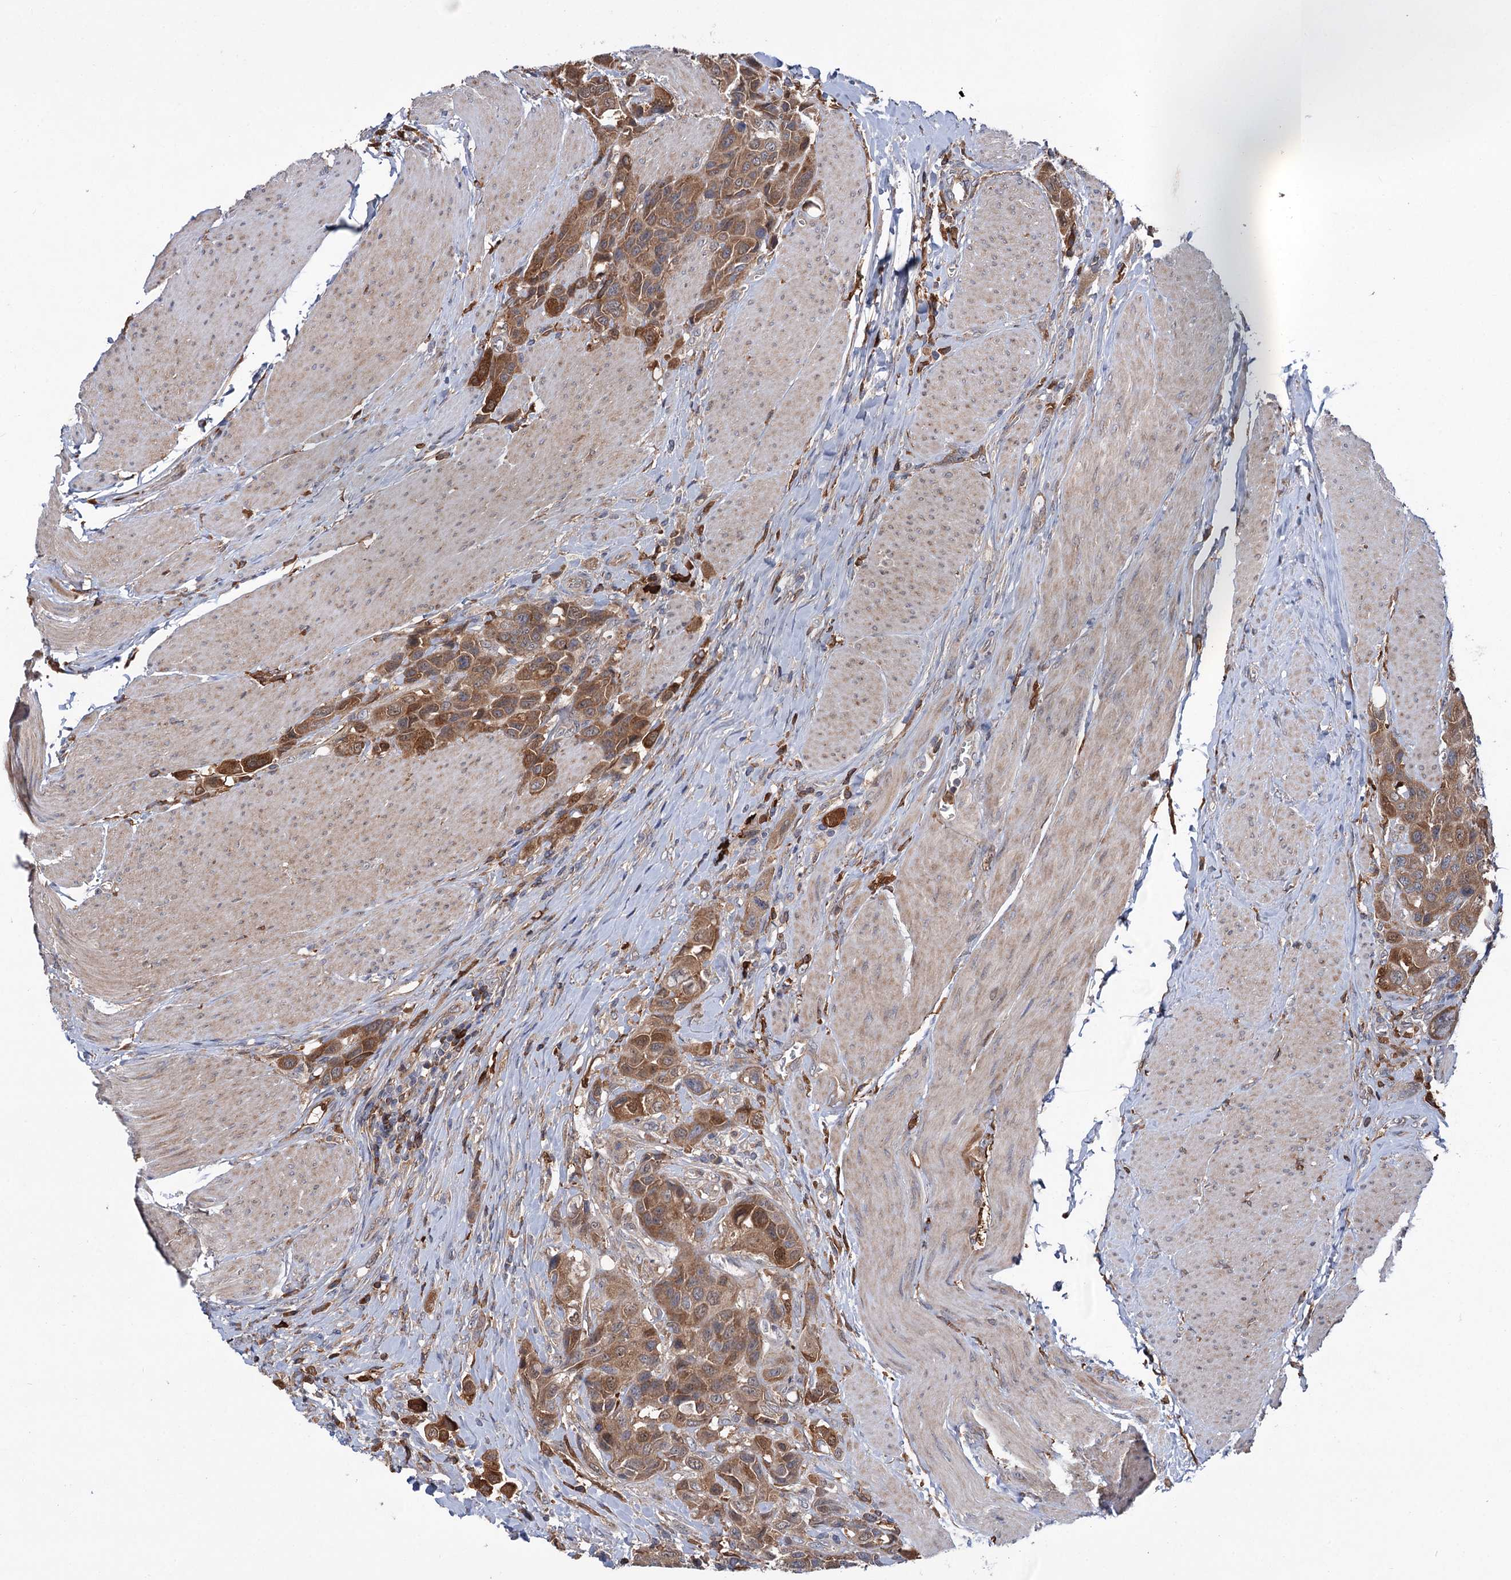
{"staining": {"intensity": "moderate", "quantity": ">75%", "location": "cytoplasmic/membranous"}, "tissue": "urothelial cancer", "cell_type": "Tumor cells", "image_type": "cancer", "snomed": [{"axis": "morphology", "description": "Urothelial carcinoma, High grade"}, {"axis": "topography", "description": "Urinary bladder"}], "caption": "Human urothelial cancer stained with a brown dye shows moderate cytoplasmic/membranous positive staining in about >75% of tumor cells.", "gene": "PTPN3", "patient": {"sex": "male", "age": 50}}